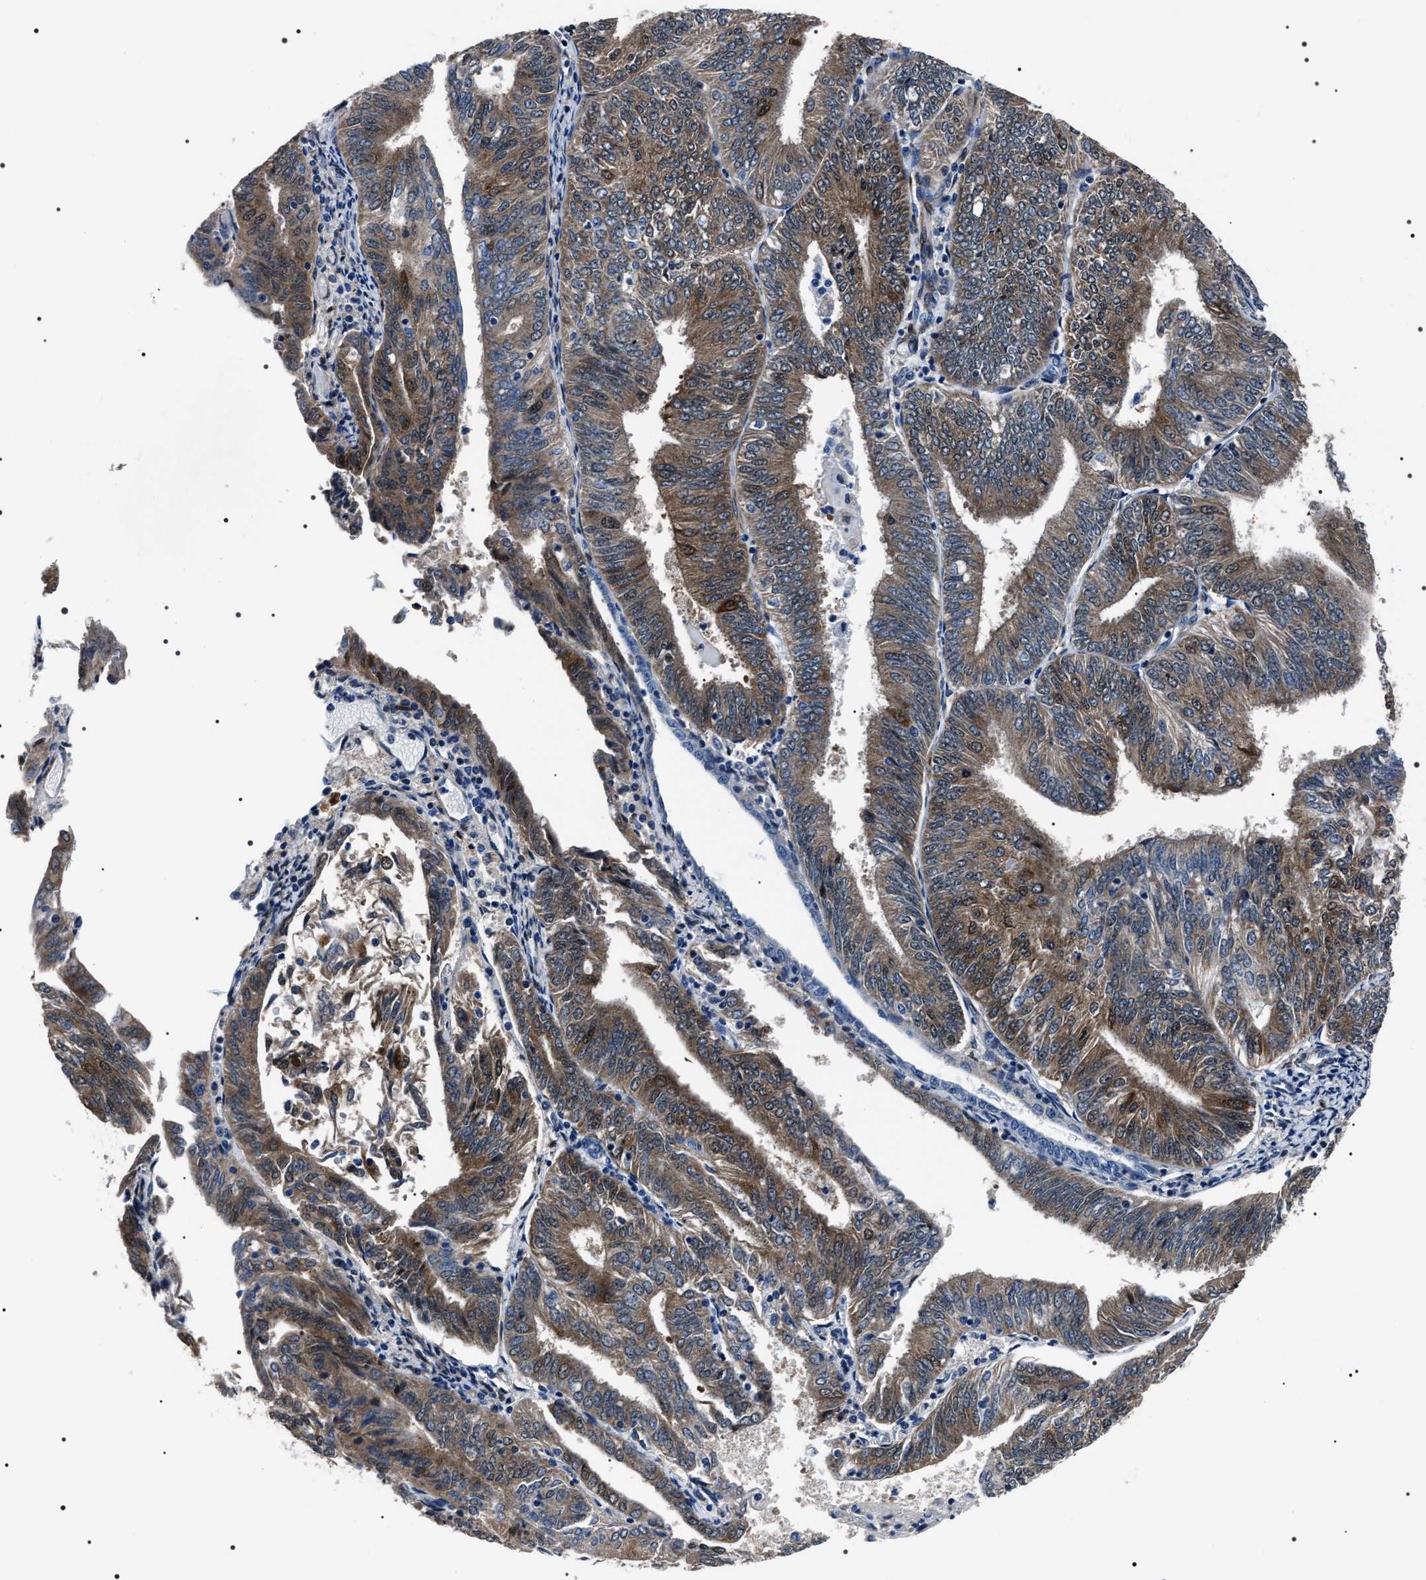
{"staining": {"intensity": "moderate", "quantity": ">75%", "location": "cytoplasmic/membranous"}, "tissue": "endometrial cancer", "cell_type": "Tumor cells", "image_type": "cancer", "snomed": [{"axis": "morphology", "description": "Adenocarcinoma, NOS"}, {"axis": "topography", "description": "Endometrium"}], "caption": "Protein staining of endometrial cancer (adenocarcinoma) tissue shows moderate cytoplasmic/membranous staining in about >75% of tumor cells. (Stains: DAB in brown, nuclei in blue, Microscopy: brightfield microscopy at high magnification).", "gene": "BAG2", "patient": {"sex": "female", "age": 58}}